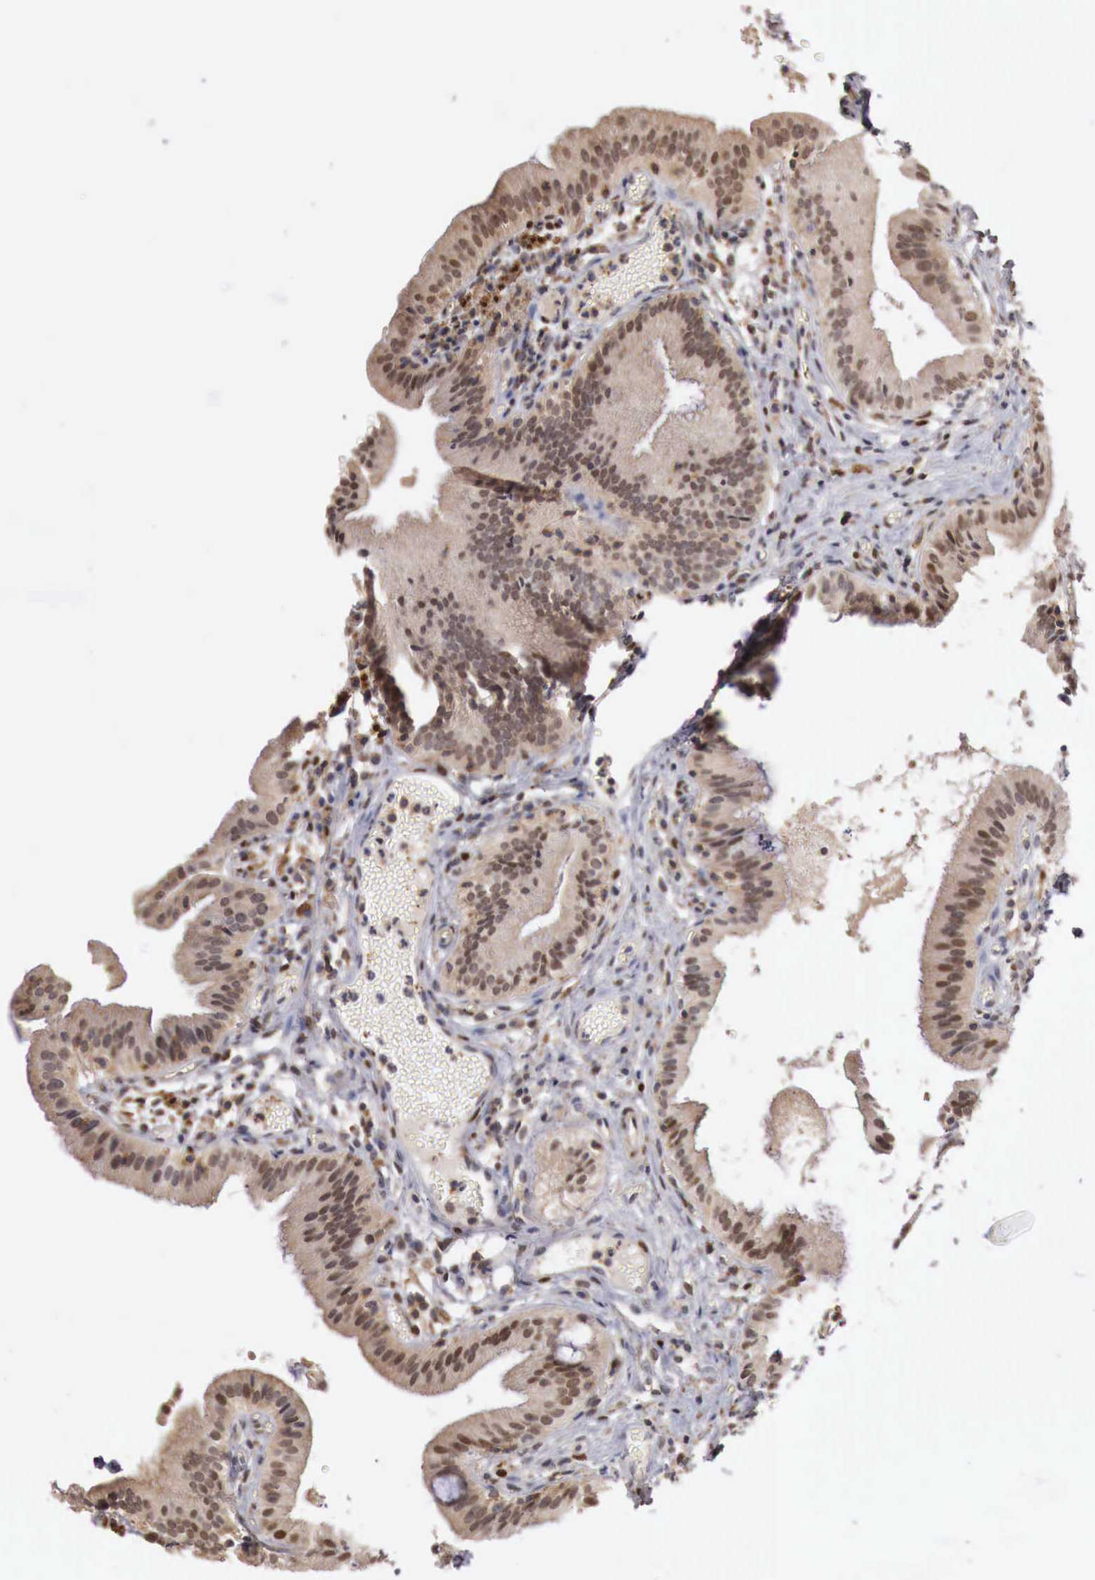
{"staining": {"intensity": "moderate", "quantity": ">75%", "location": "nuclear"}, "tissue": "gallbladder", "cell_type": "Glandular cells", "image_type": "normal", "snomed": [{"axis": "morphology", "description": "Normal tissue, NOS"}, {"axis": "topography", "description": "Gallbladder"}], "caption": "Immunohistochemistry photomicrograph of benign gallbladder: gallbladder stained using IHC displays medium levels of moderate protein expression localized specifically in the nuclear of glandular cells, appearing as a nuclear brown color.", "gene": "KHDRBS2", "patient": {"sex": "male", "age": 28}}